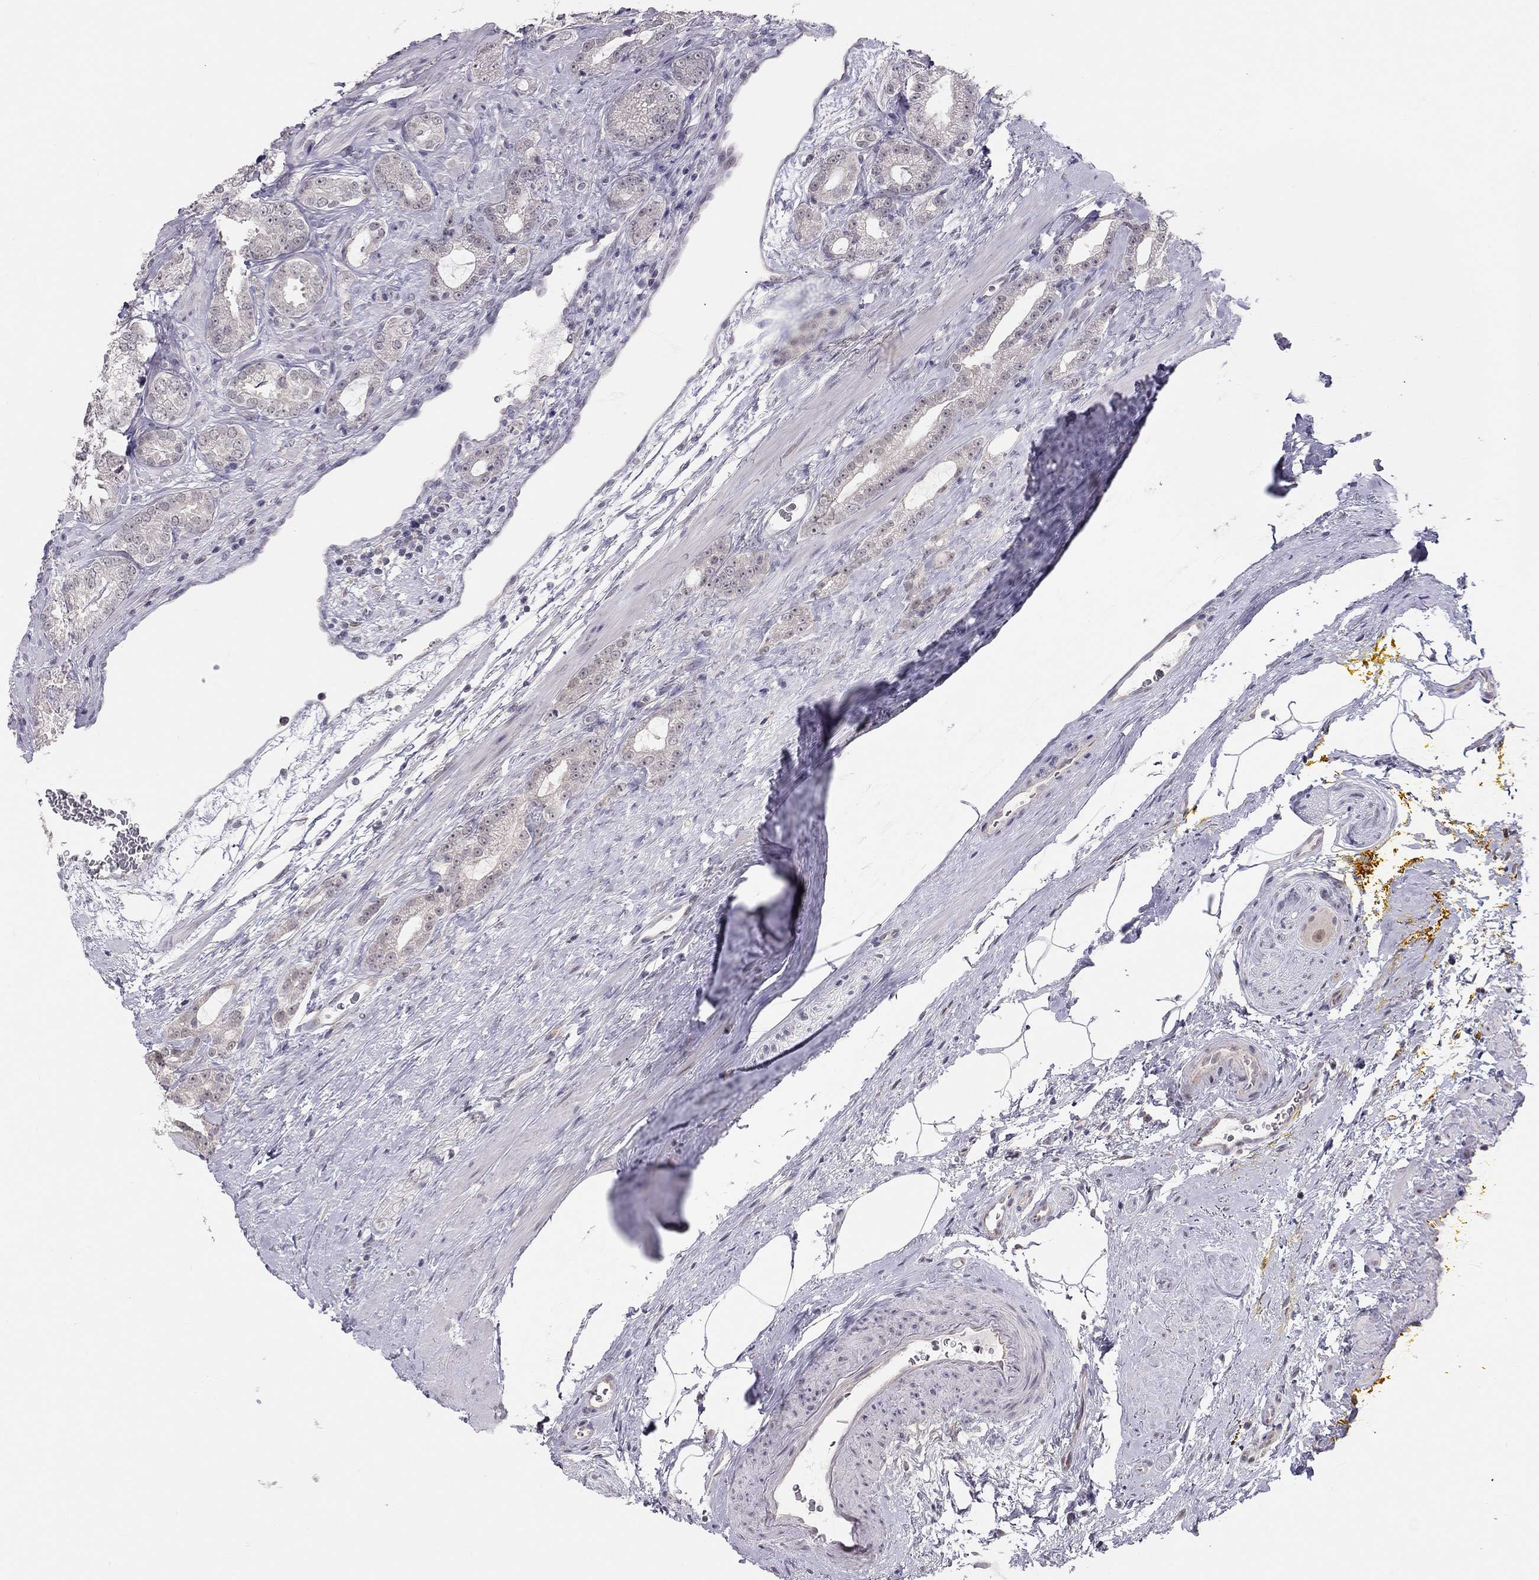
{"staining": {"intensity": "negative", "quantity": "none", "location": "none"}, "tissue": "prostate cancer", "cell_type": "Tumor cells", "image_type": "cancer", "snomed": [{"axis": "morphology", "description": "Adenocarcinoma, NOS"}, {"axis": "topography", "description": "Prostate"}], "caption": "Immunohistochemical staining of human adenocarcinoma (prostate) reveals no significant positivity in tumor cells. The staining is performed using DAB (3,3'-diaminobenzidine) brown chromogen with nuclei counter-stained in using hematoxylin.", "gene": "HSF2BP", "patient": {"sex": "male", "age": 67}}